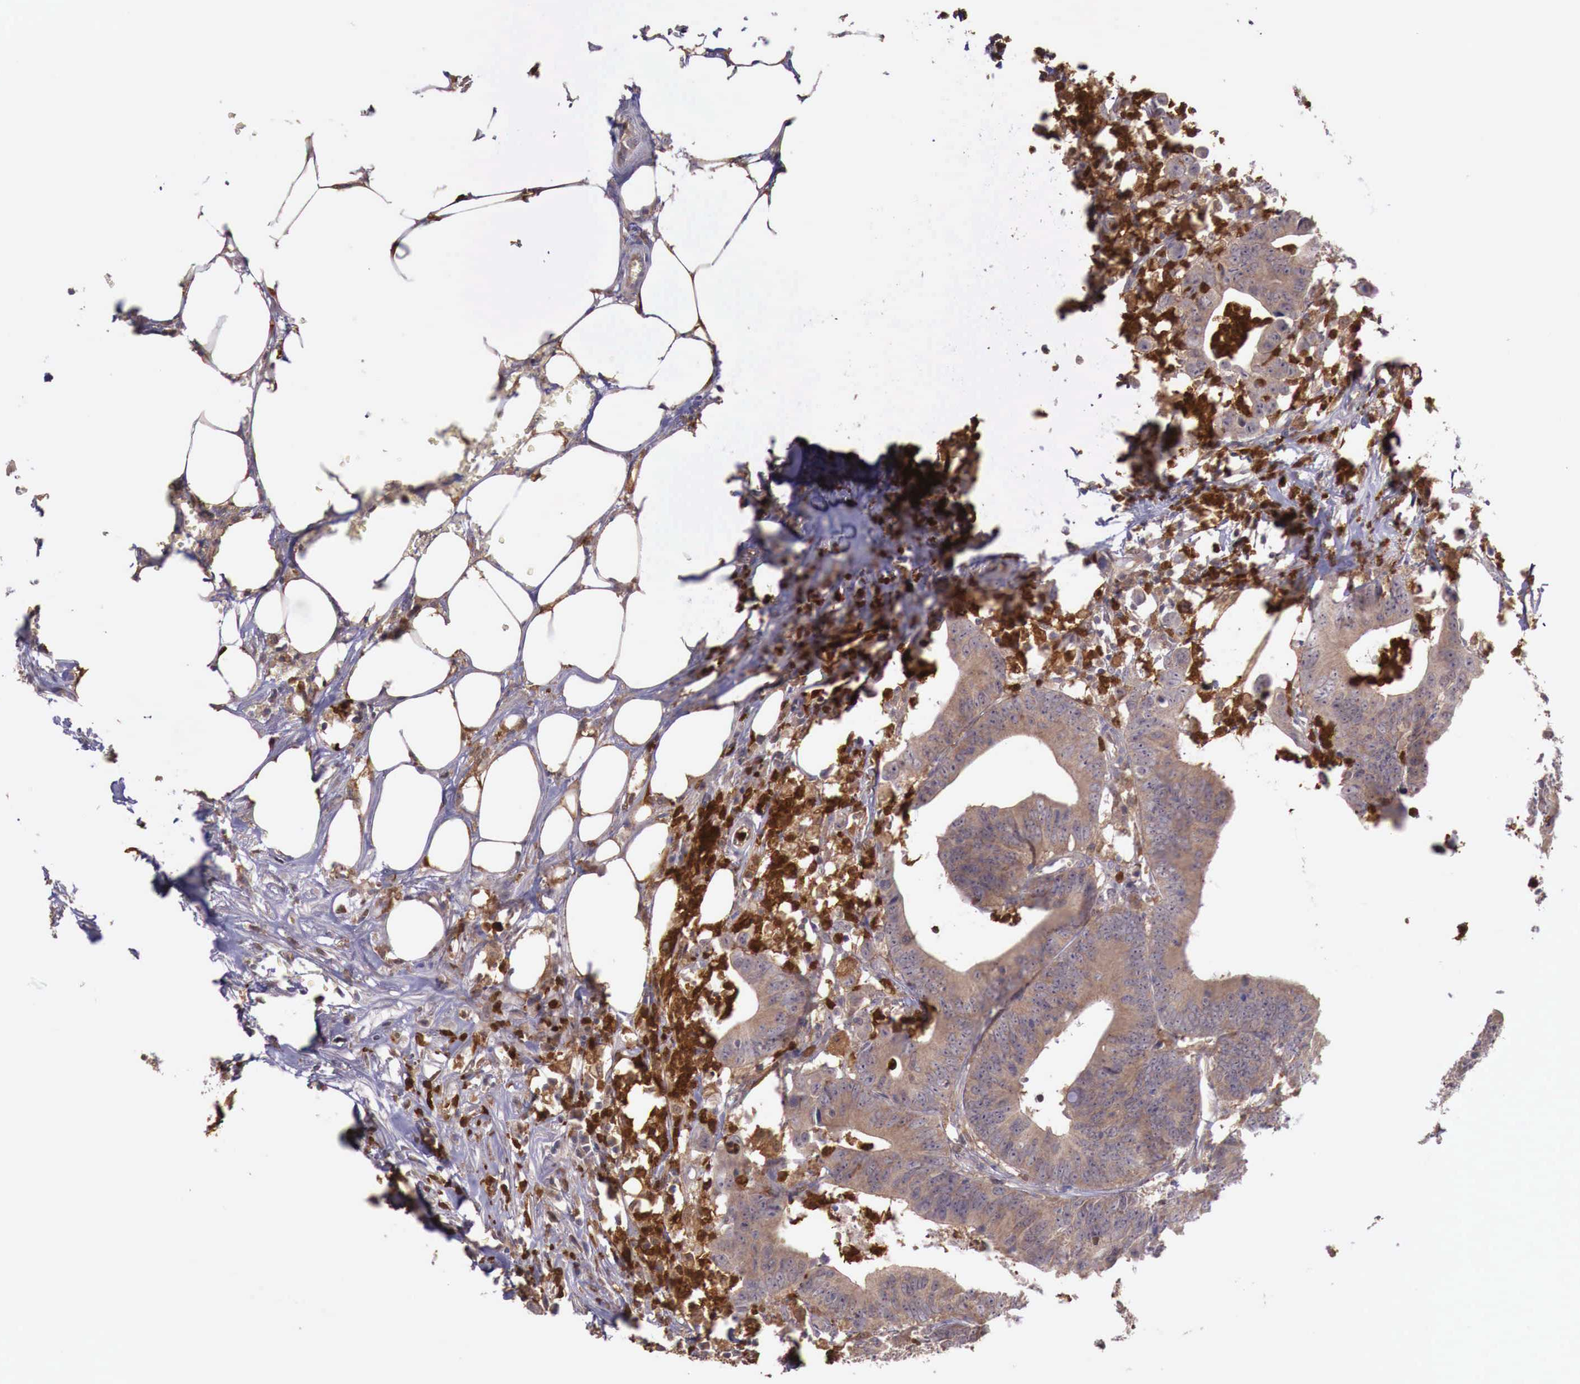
{"staining": {"intensity": "weak", "quantity": ">75%", "location": "cytoplasmic/membranous"}, "tissue": "colorectal cancer", "cell_type": "Tumor cells", "image_type": "cancer", "snomed": [{"axis": "morphology", "description": "Adenocarcinoma, NOS"}, {"axis": "topography", "description": "Colon"}], "caption": "A high-resolution micrograph shows IHC staining of colorectal cancer, which displays weak cytoplasmic/membranous staining in approximately >75% of tumor cells. (DAB (3,3'-diaminobenzidine) IHC, brown staining for protein, blue staining for nuclei).", "gene": "GAB2", "patient": {"sex": "male", "age": 55}}